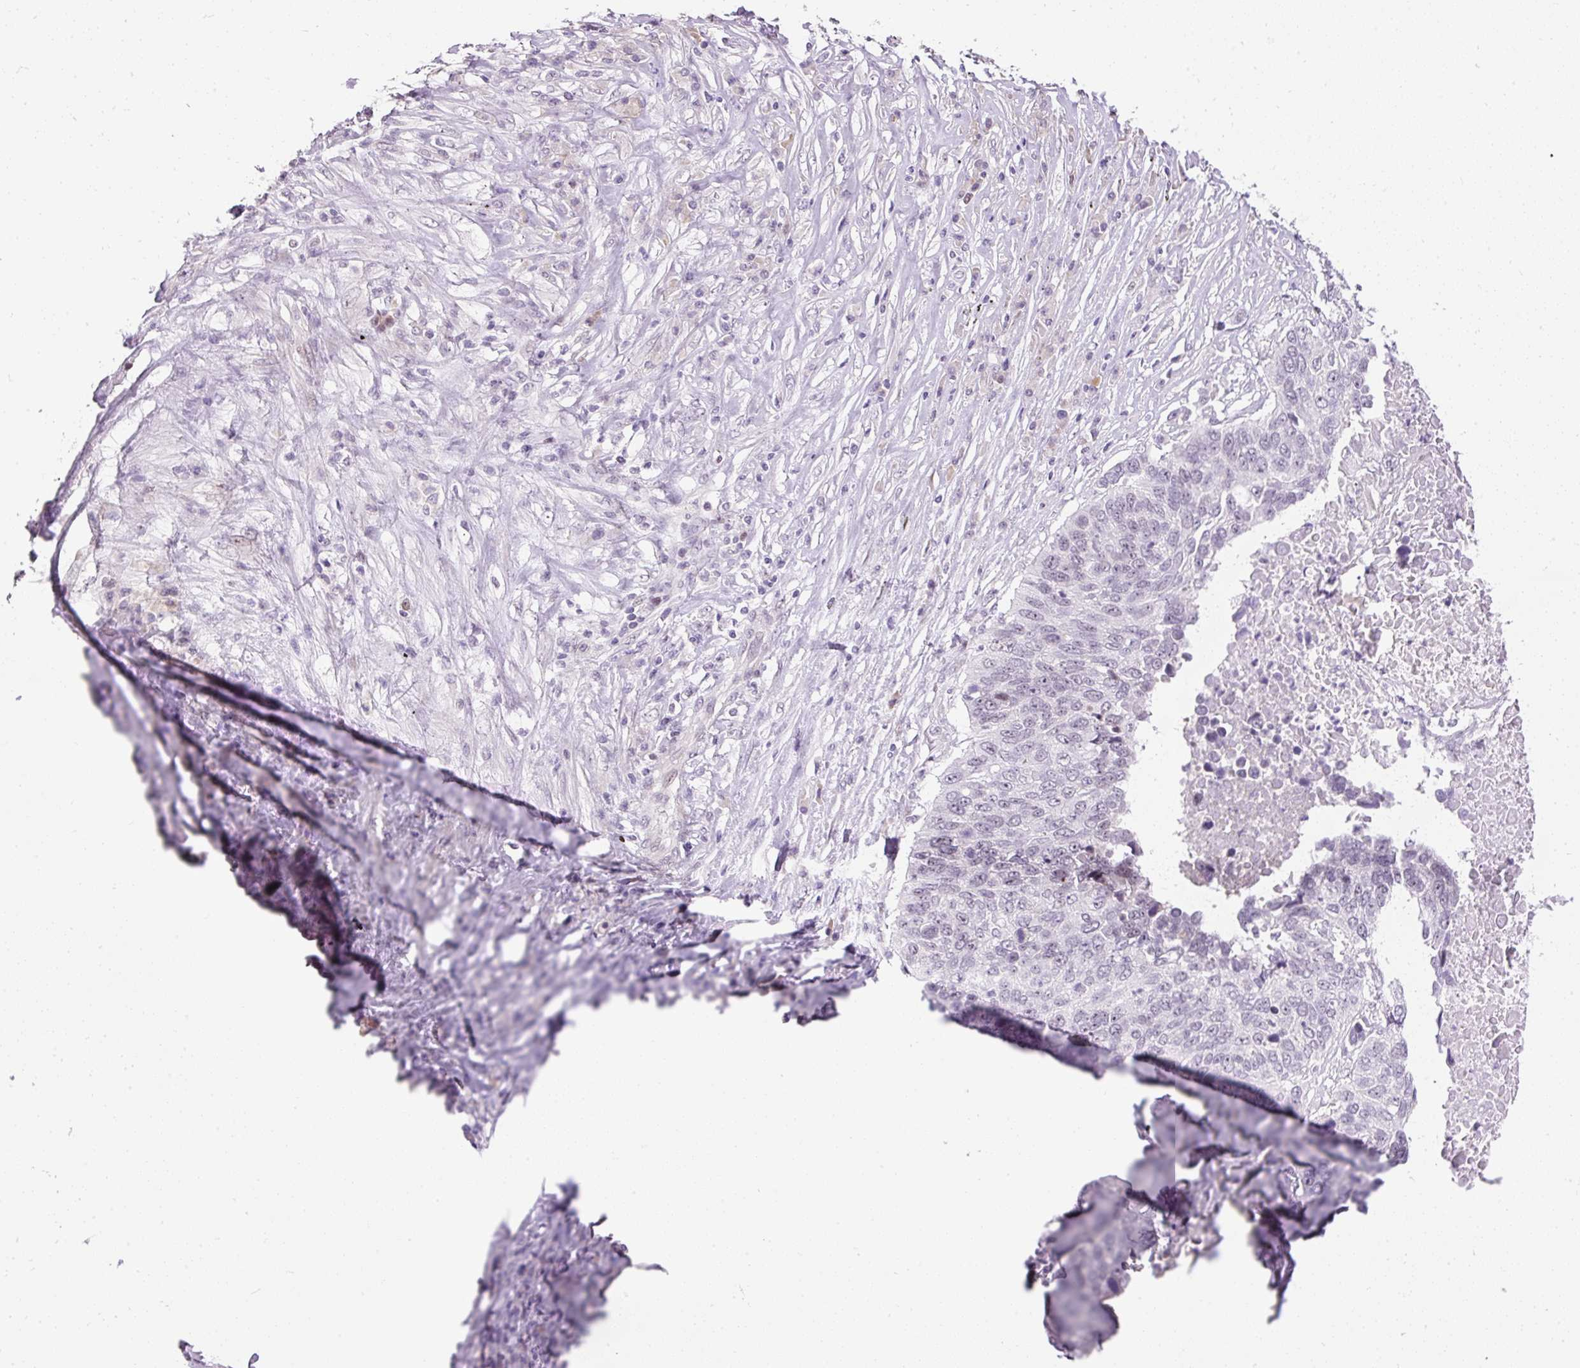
{"staining": {"intensity": "negative", "quantity": "none", "location": "none"}, "tissue": "lung cancer", "cell_type": "Tumor cells", "image_type": "cancer", "snomed": [{"axis": "morphology", "description": "Squamous cell carcinoma, NOS"}, {"axis": "topography", "description": "Lung"}], "caption": "There is no significant staining in tumor cells of lung squamous cell carcinoma.", "gene": "ARHGEF18", "patient": {"sex": "male", "age": 66}}